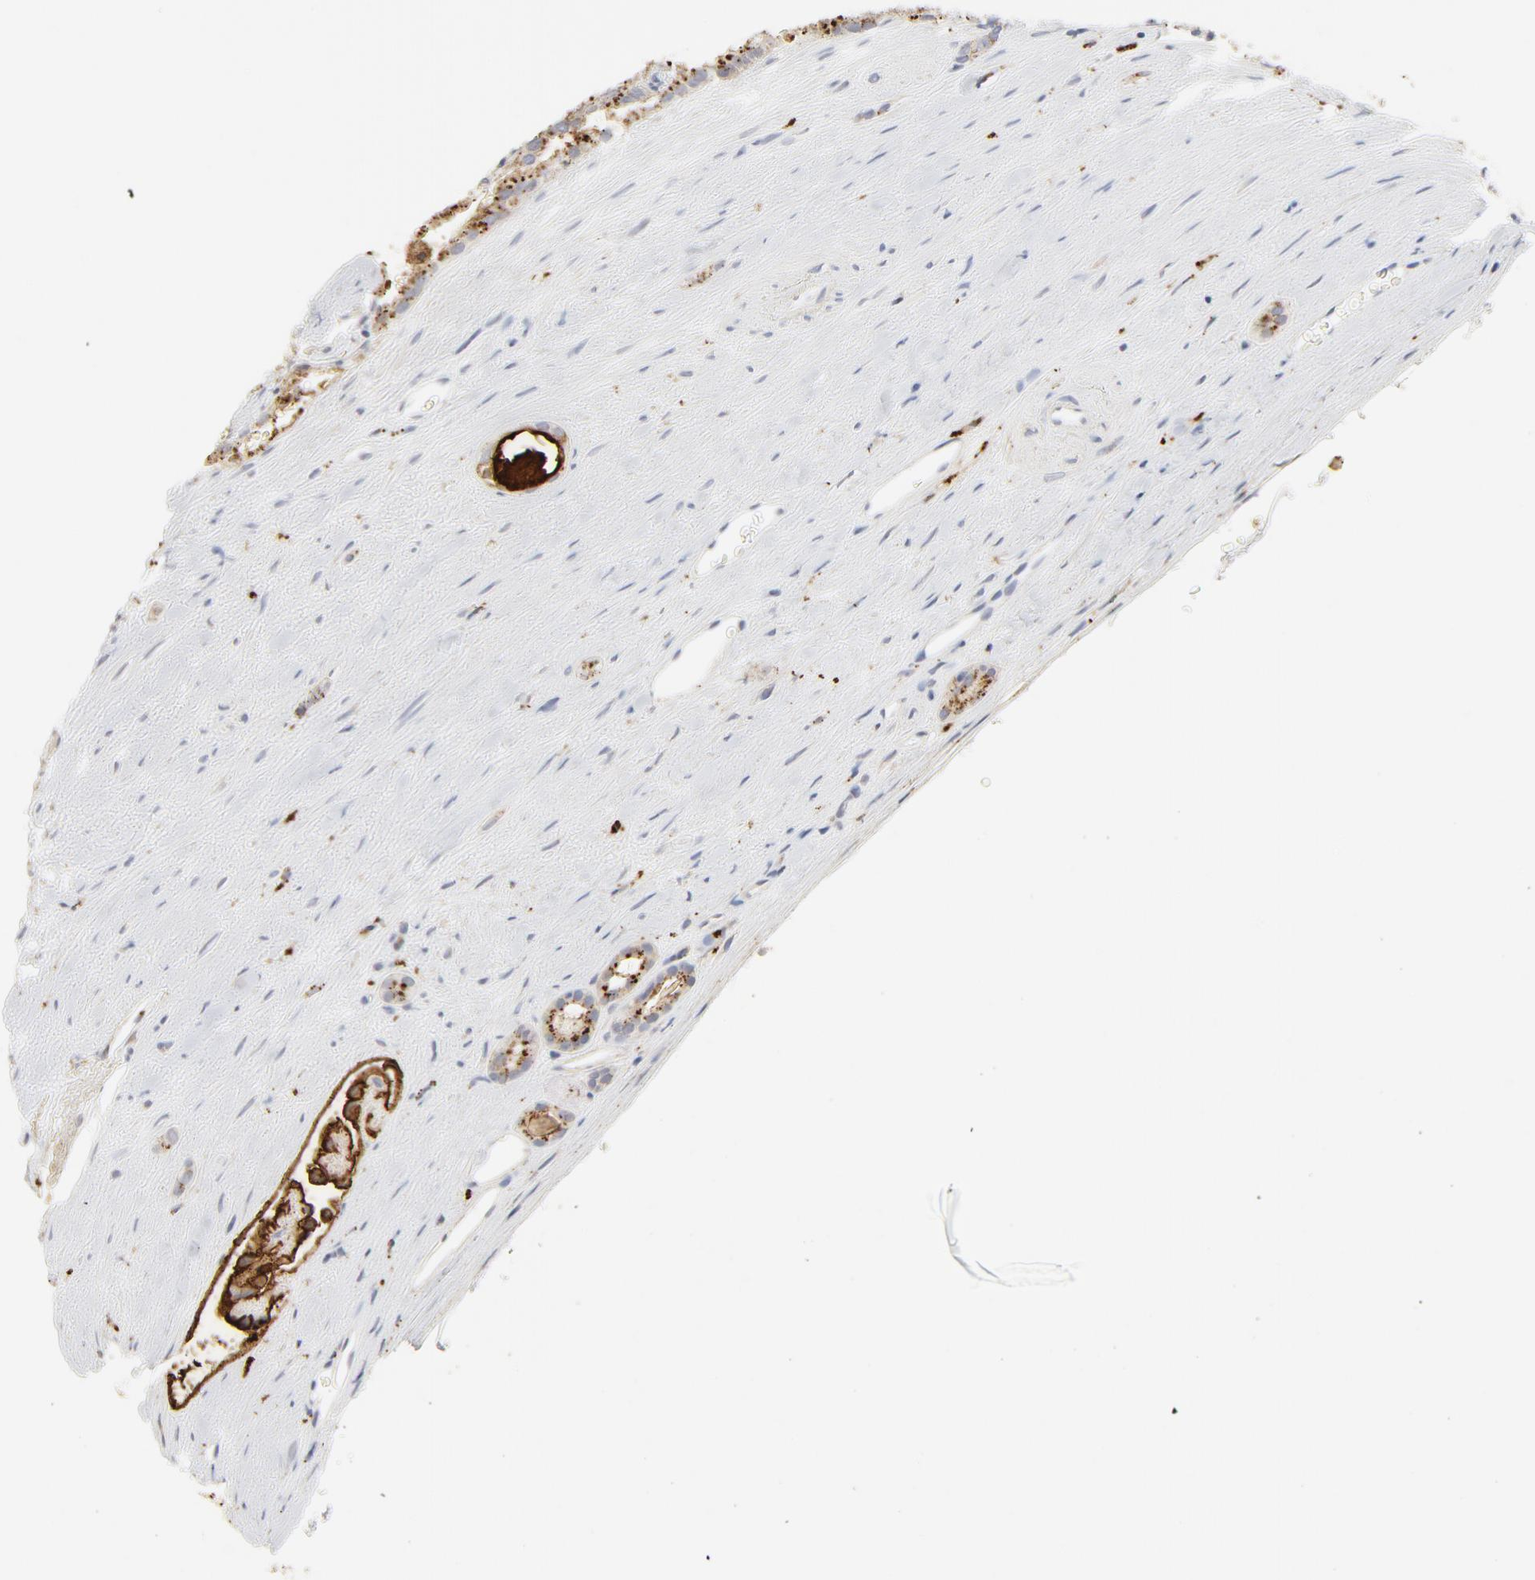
{"staining": {"intensity": "strong", "quantity": ">75%", "location": "cytoplasmic/membranous"}, "tissue": "renal cancer", "cell_type": "Tumor cells", "image_type": "cancer", "snomed": [{"axis": "morphology", "description": "Adenocarcinoma, NOS"}, {"axis": "topography", "description": "Kidney"}], "caption": "Renal adenocarcinoma stained with a brown dye exhibits strong cytoplasmic/membranous positive positivity in about >75% of tumor cells.", "gene": "MAGEB17", "patient": {"sex": "male", "age": 61}}